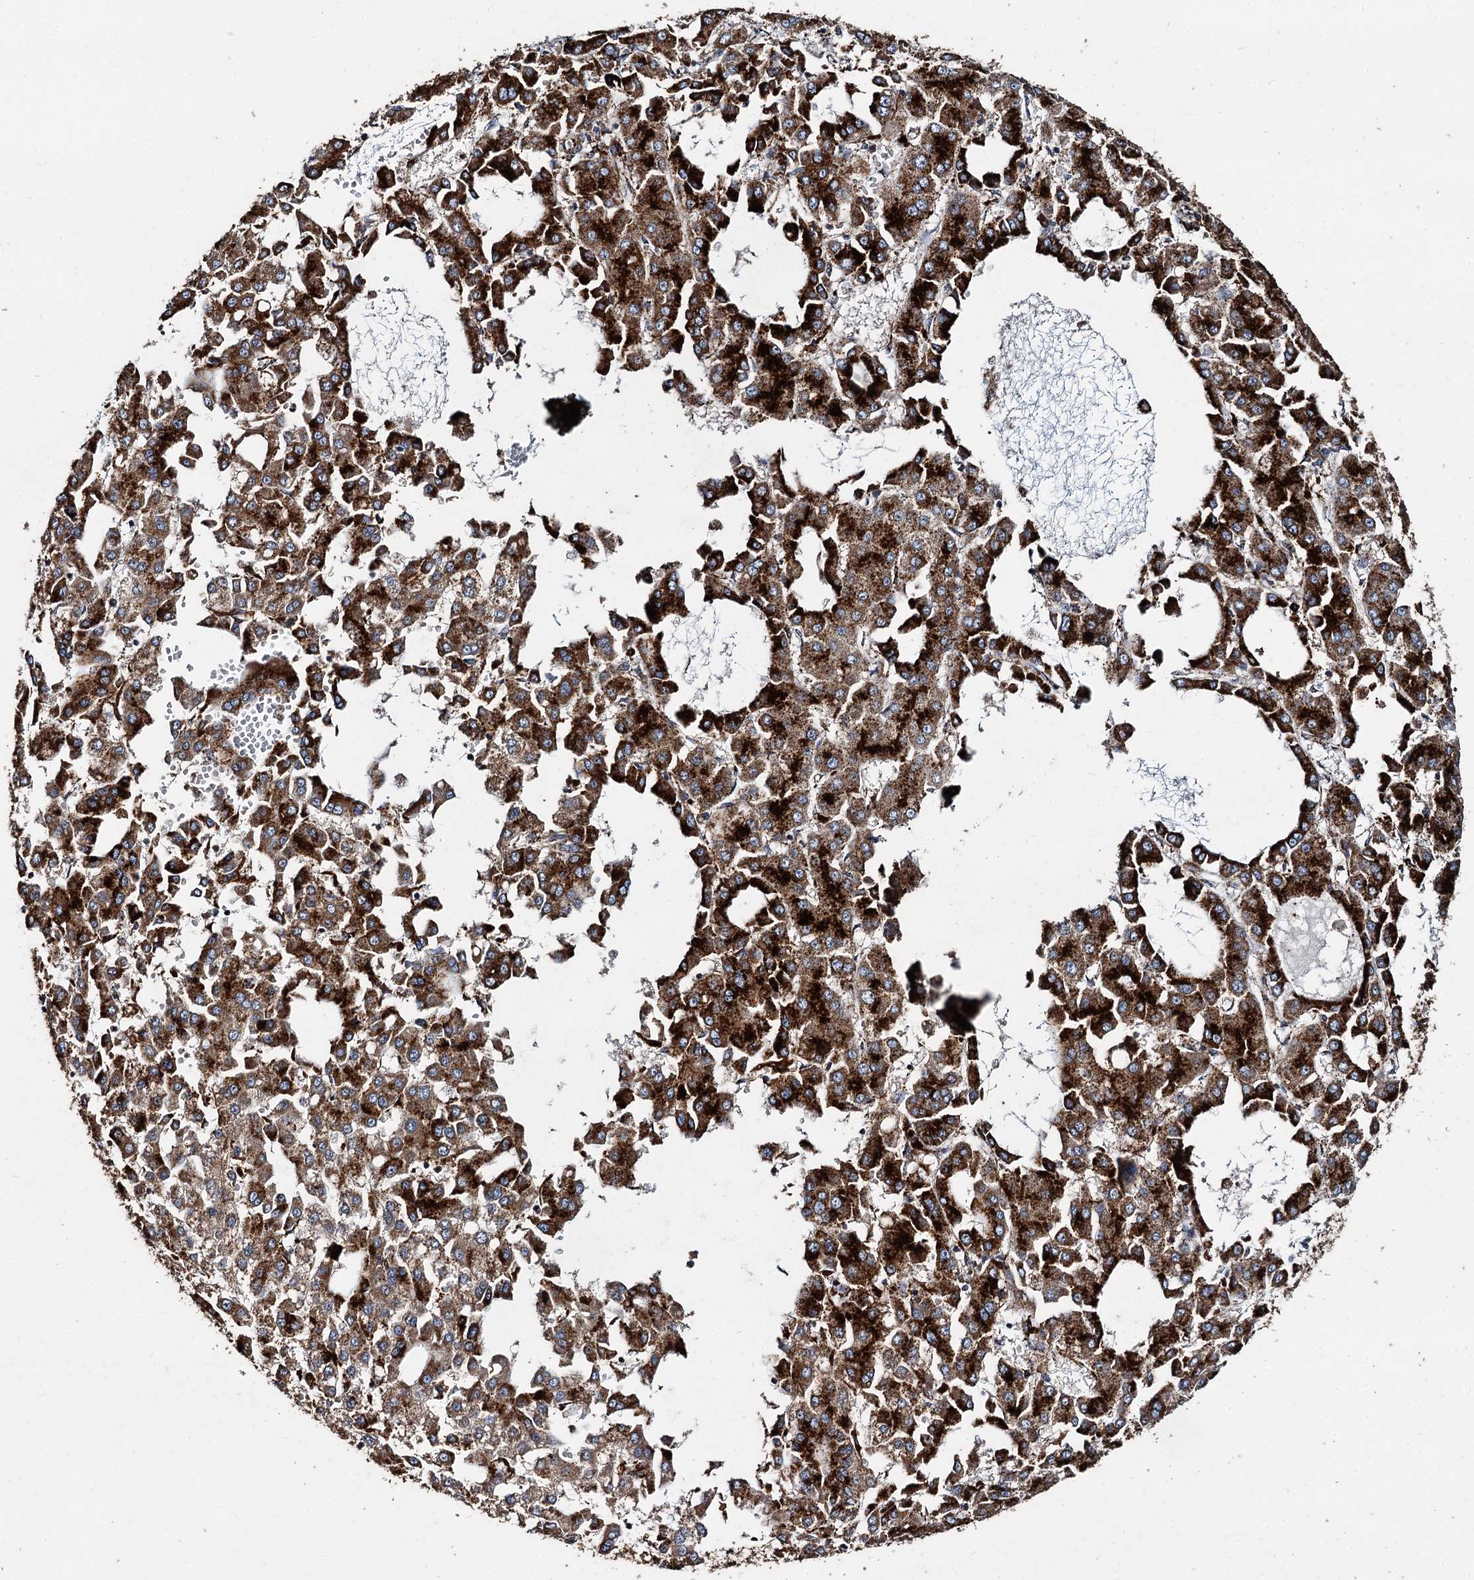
{"staining": {"intensity": "strong", "quantity": ">75%", "location": "cytoplasmic/membranous"}, "tissue": "liver cancer", "cell_type": "Tumor cells", "image_type": "cancer", "snomed": [{"axis": "morphology", "description": "Carcinoma, Hepatocellular, NOS"}, {"axis": "topography", "description": "Liver"}], "caption": "DAB (3,3'-diaminobenzidine) immunohistochemical staining of human liver cancer exhibits strong cytoplasmic/membranous protein positivity in approximately >75% of tumor cells.", "gene": "GBA1", "patient": {"sex": "male", "age": 47}}